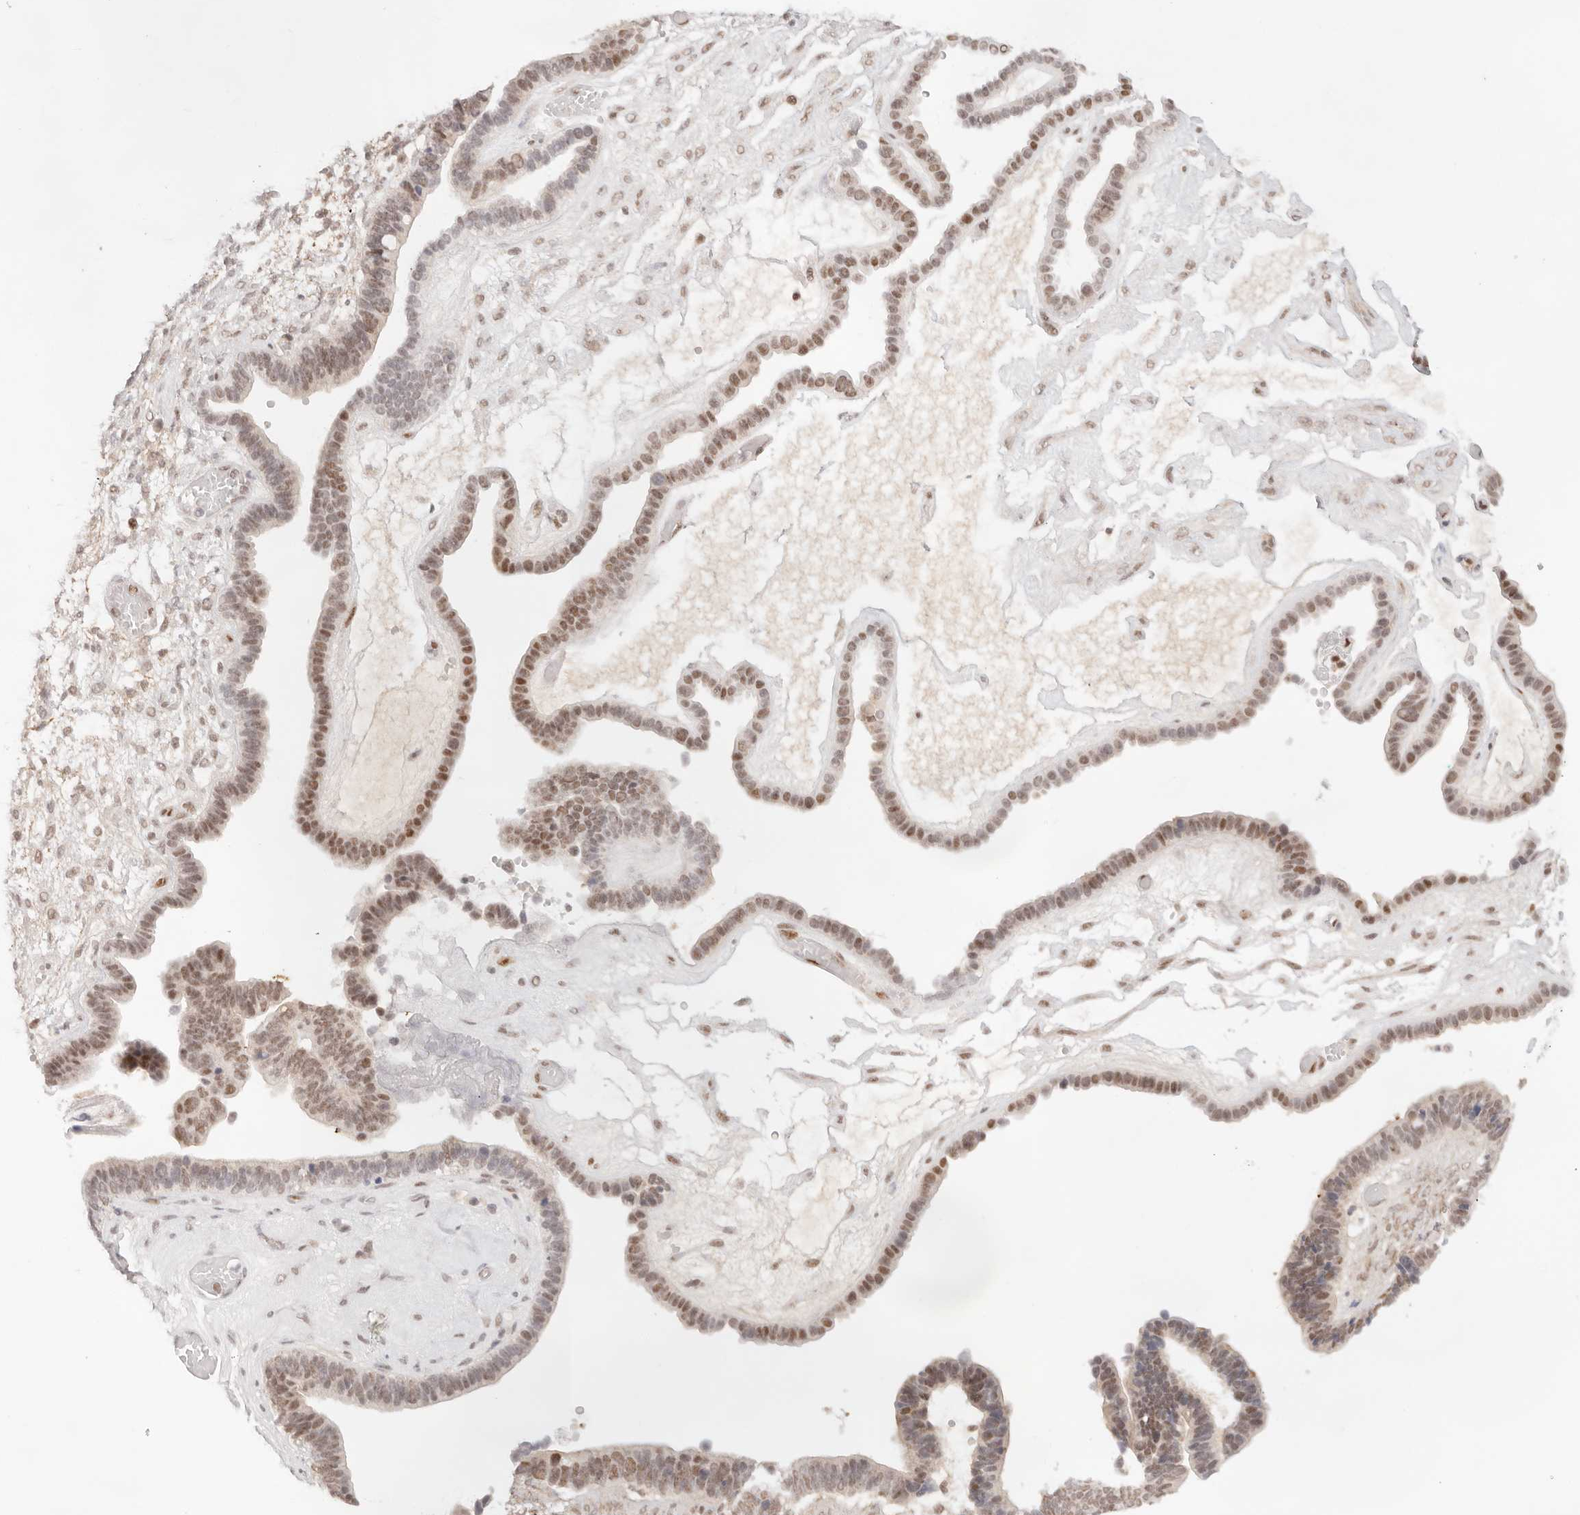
{"staining": {"intensity": "moderate", "quantity": ">75%", "location": "nuclear"}, "tissue": "ovarian cancer", "cell_type": "Tumor cells", "image_type": "cancer", "snomed": [{"axis": "morphology", "description": "Cystadenocarcinoma, serous, NOS"}, {"axis": "topography", "description": "Ovary"}], "caption": "A micrograph of ovarian cancer (serous cystadenocarcinoma) stained for a protein displays moderate nuclear brown staining in tumor cells.", "gene": "GTF2E2", "patient": {"sex": "female", "age": 56}}